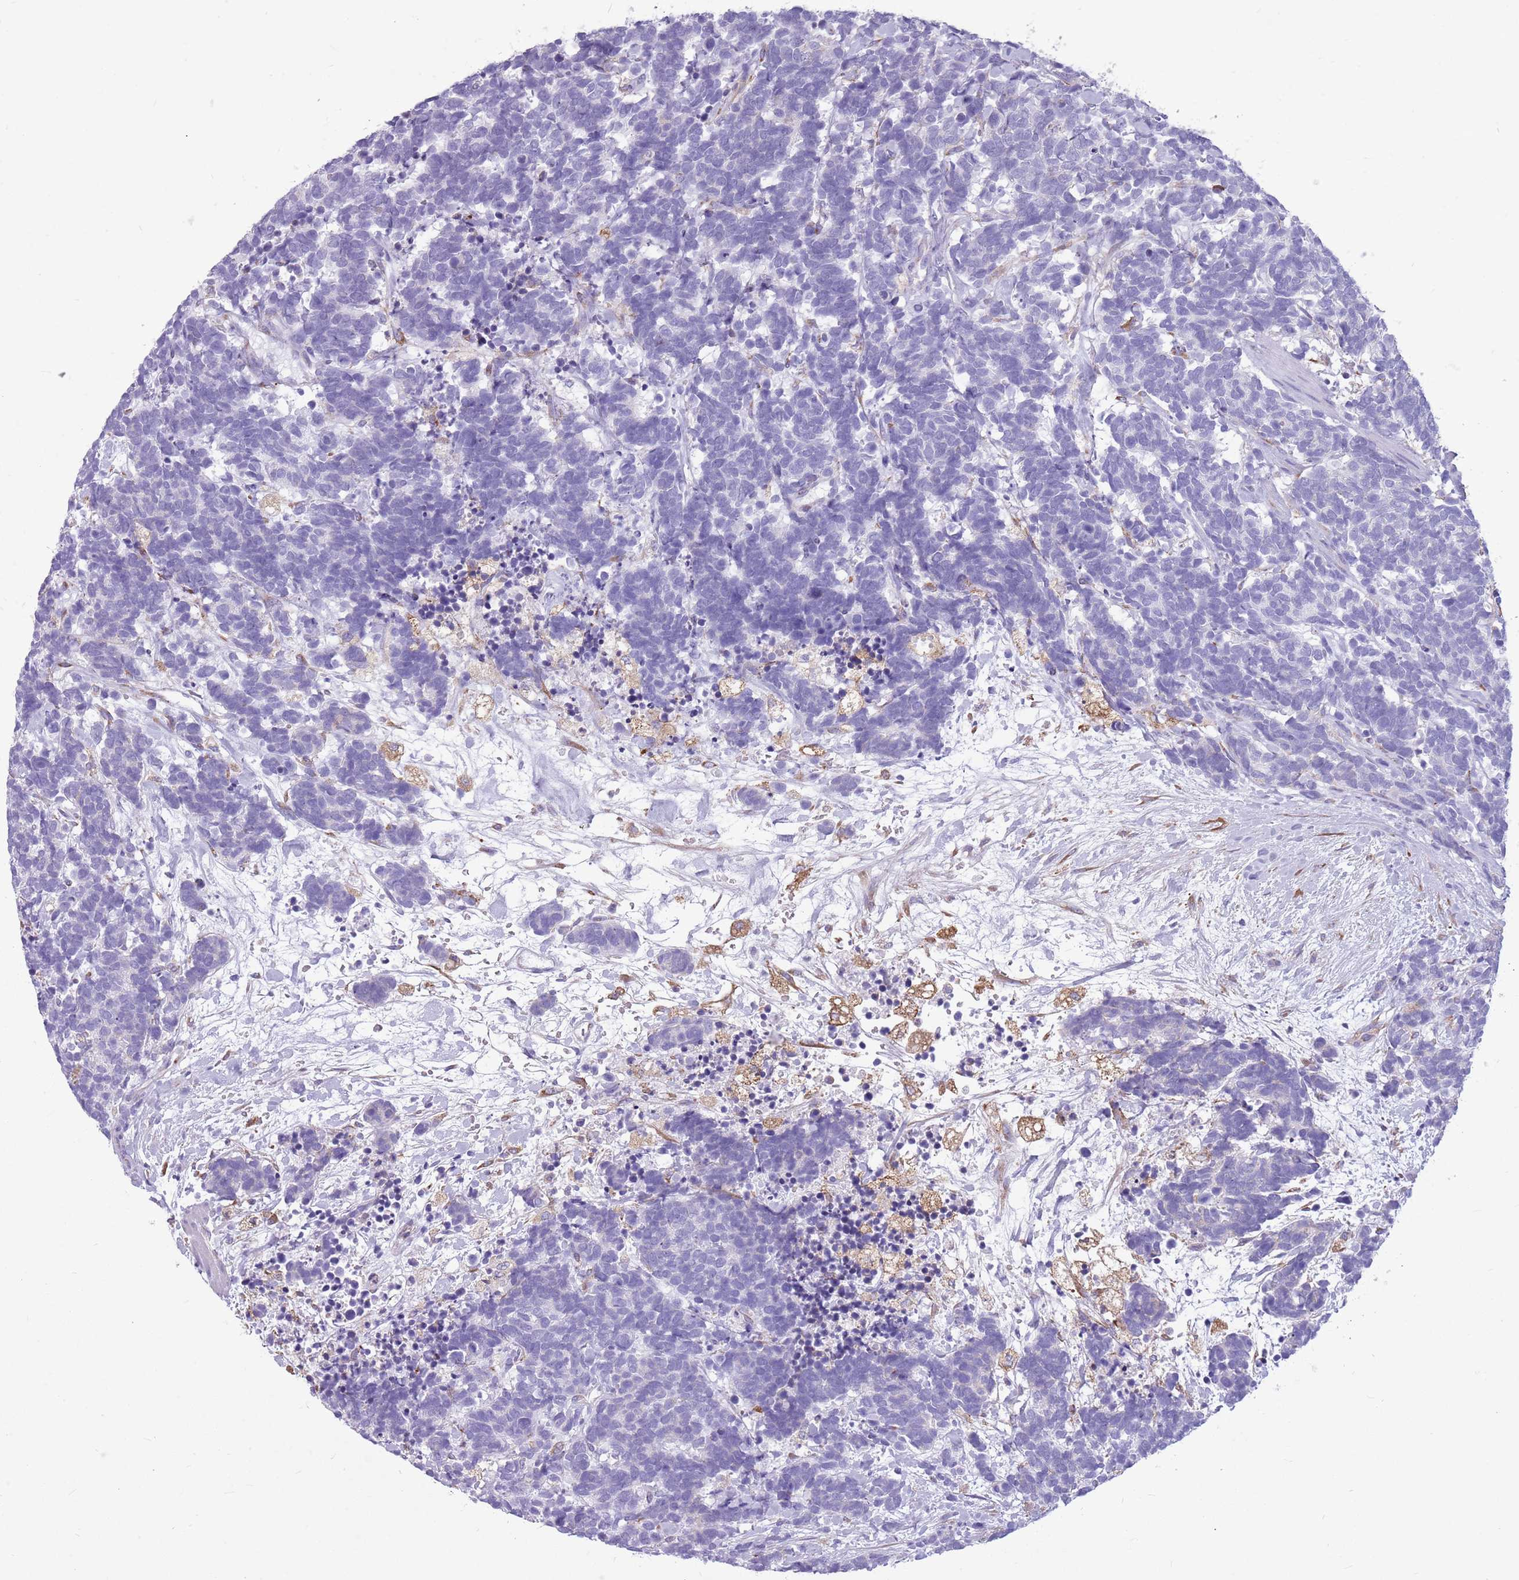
{"staining": {"intensity": "negative", "quantity": "none", "location": "none"}, "tissue": "carcinoid", "cell_type": "Tumor cells", "image_type": "cancer", "snomed": [{"axis": "morphology", "description": "Carcinoma, NOS"}, {"axis": "morphology", "description": "Carcinoid, malignant, NOS"}, {"axis": "topography", "description": "Prostate"}], "caption": "The histopathology image shows no significant expression in tumor cells of carcinoma.", "gene": "KCTD19", "patient": {"sex": "male", "age": 57}}